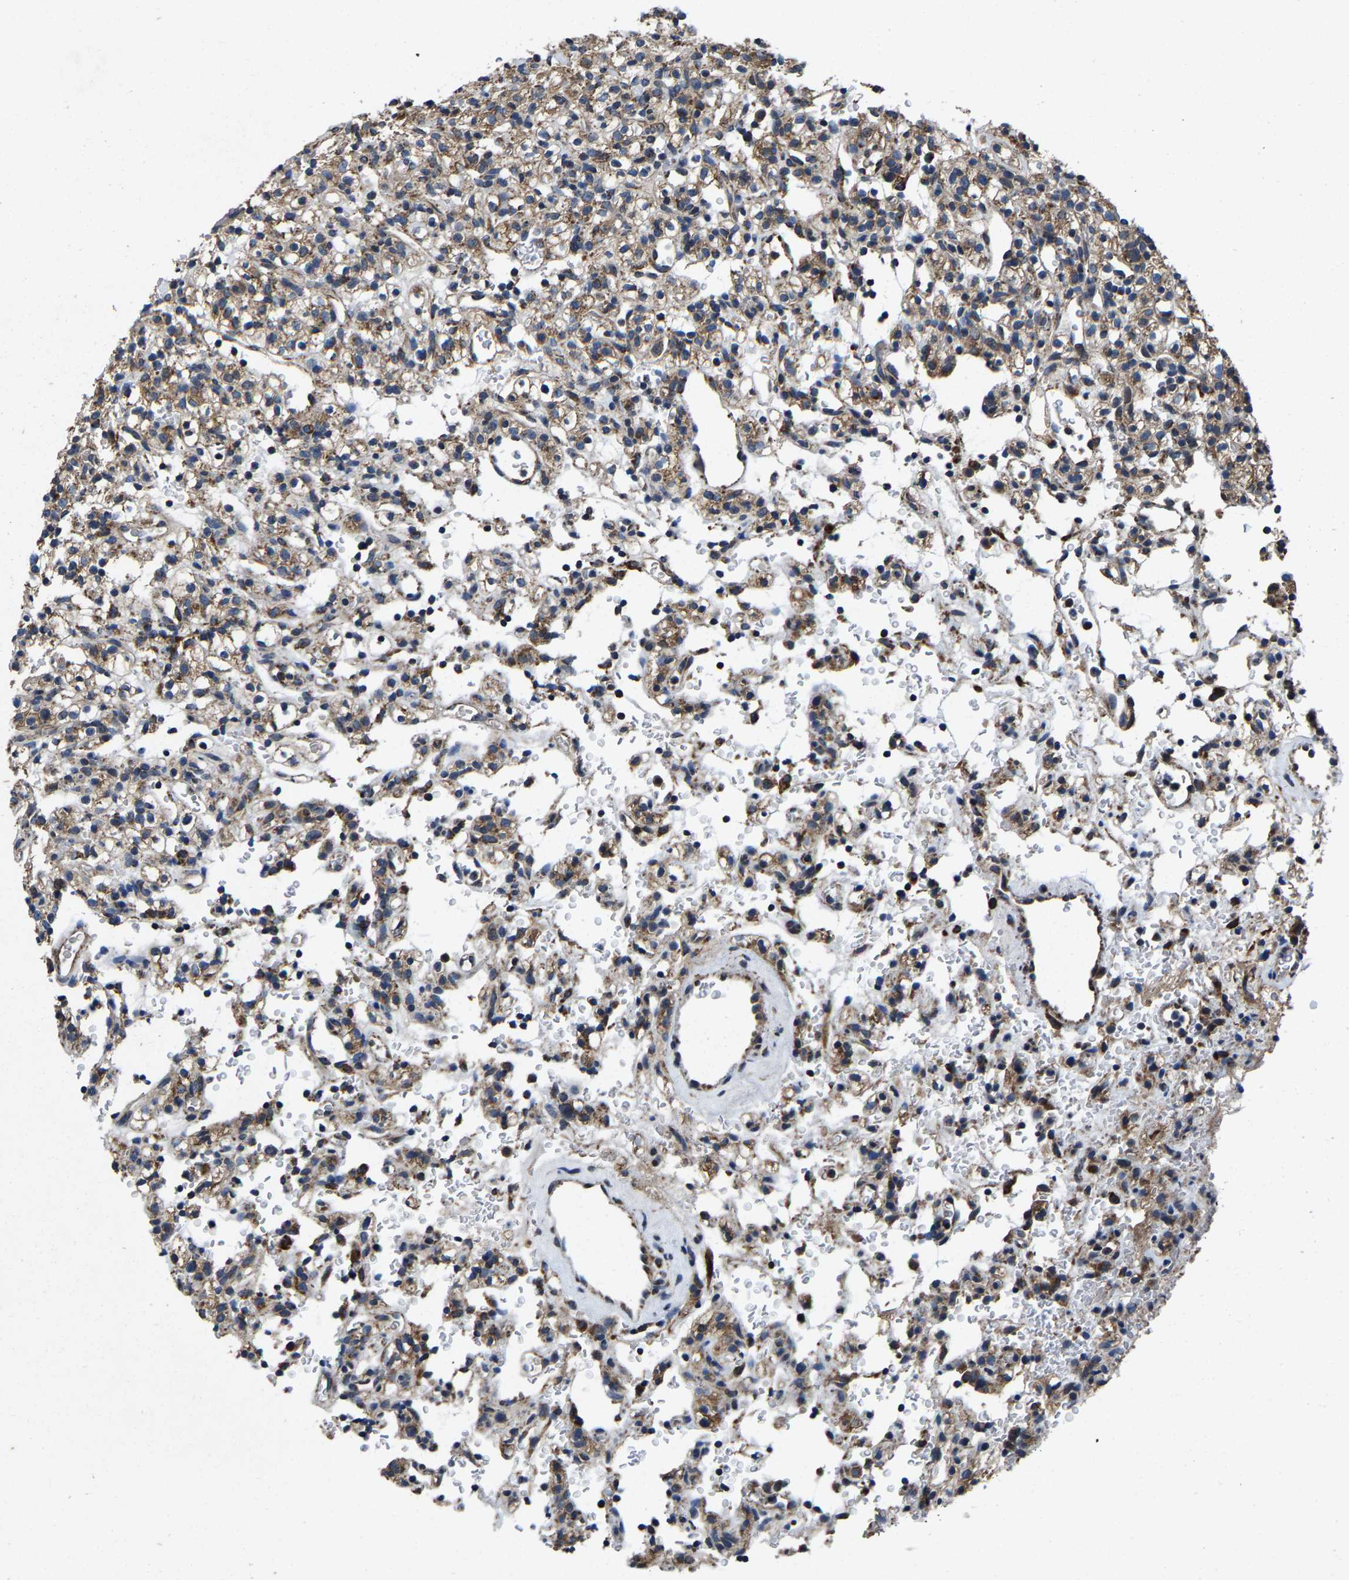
{"staining": {"intensity": "weak", "quantity": ">75%", "location": "cytoplasmic/membranous"}, "tissue": "renal cancer", "cell_type": "Tumor cells", "image_type": "cancer", "snomed": [{"axis": "morphology", "description": "Normal tissue, NOS"}, {"axis": "morphology", "description": "Adenocarcinoma, NOS"}, {"axis": "topography", "description": "Kidney"}], "caption": "Brown immunohistochemical staining in renal adenocarcinoma demonstrates weak cytoplasmic/membranous staining in approximately >75% of tumor cells.", "gene": "PDP1", "patient": {"sex": "female", "age": 72}}